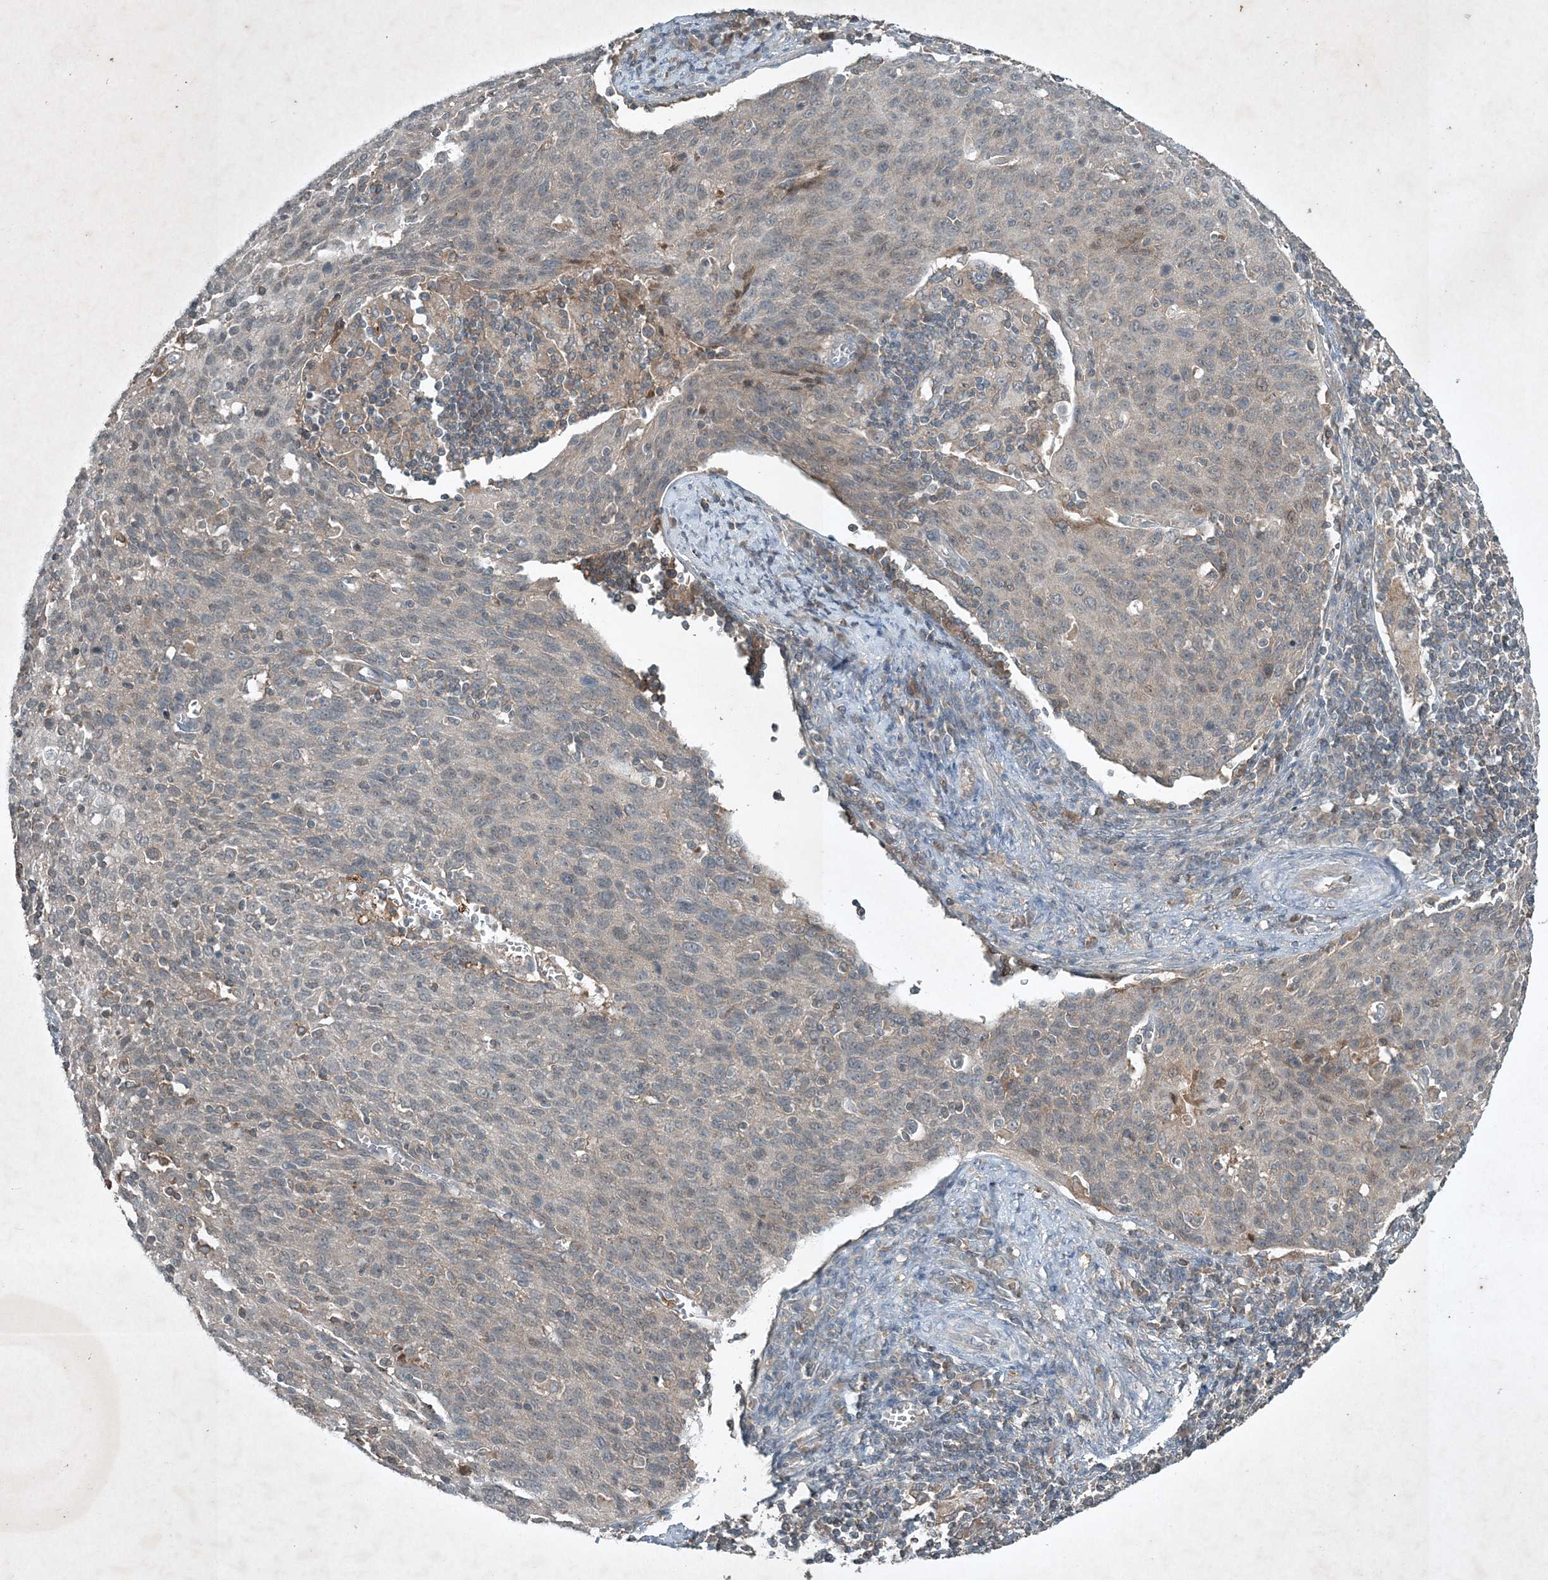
{"staining": {"intensity": "negative", "quantity": "none", "location": "none"}, "tissue": "cervical cancer", "cell_type": "Tumor cells", "image_type": "cancer", "snomed": [{"axis": "morphology", "description": "Squamous cell carcinoma, NOS"}, {"axis": "topography", "description": "Cervix"}], "caption": "An IHC image of cervical cancer (squamous cell carcinoma) is shown. There is no staining in tumor cells of cervical cancer (squamous cell carcinoma). (Stains: DAB (3,3'-diaminobenzidine) immunohistochemistry (IHC) with hematoxylin counter stain, Microscopy: brightfield microscopy at high magnification).", "gene": "TNFAIP6", "patient": {"sex": "female", "age": 38}}